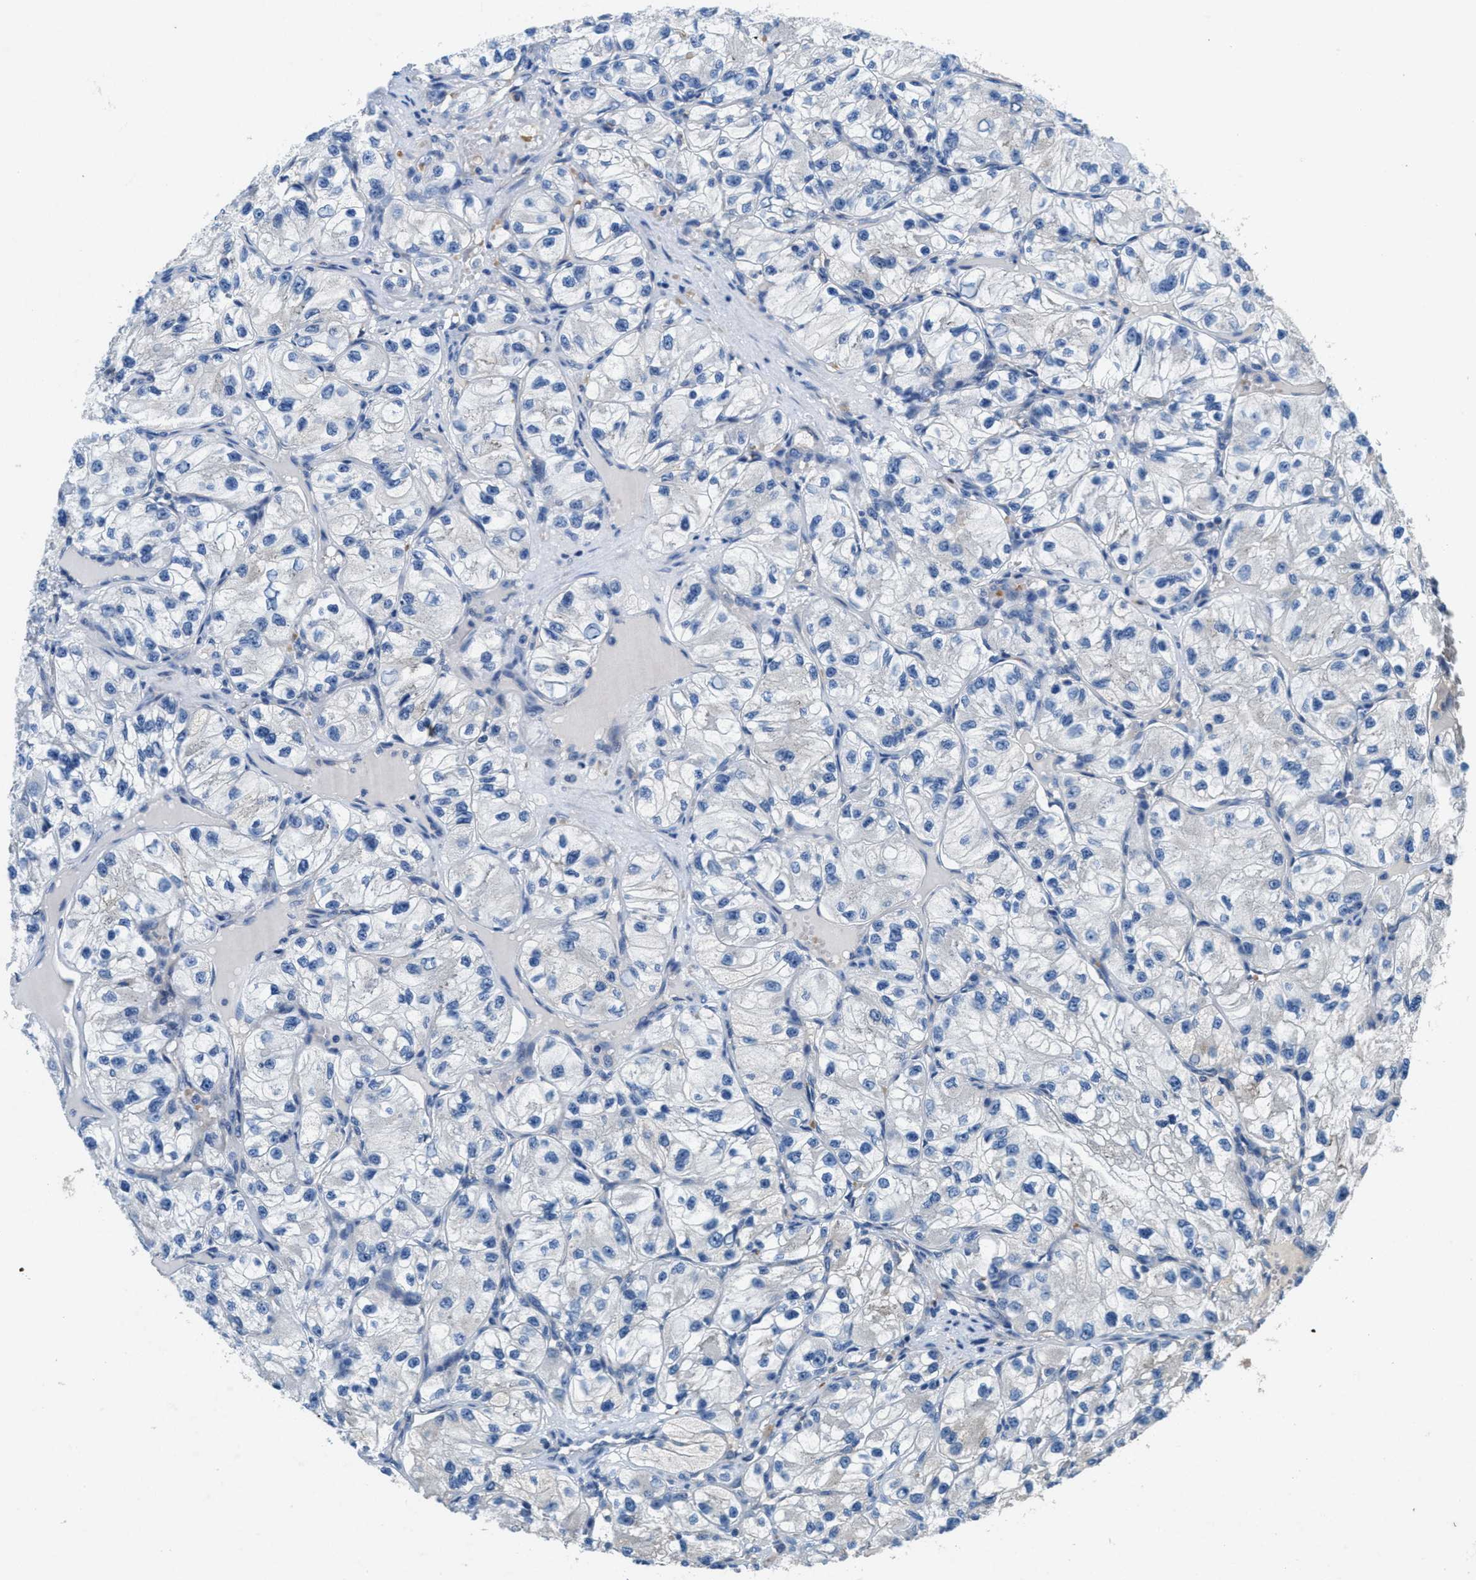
{"staining": {"intensity": "weak", "quantity": "<25%", "location": "cytoplasmic/membranous"}, "tissue": "renal cancer", "cell_type": "Tumor cells", "image_type": "cancer", "snomed": [{"axis": "morphology", "description": "Adenocarcinoma, NOS"}, {"axis": "topography", "description": "Kidney"}], "caption": "DAB (3,3'-diaminobenzidine) immunohistochemical staining of human renal cancer (adenocarcinoma) displays no significant positivity in tumor cells. (DAB (3,3'-diaminobenzidine) IHC, high magnification).", "gene": "DGKE", "patient": {"sex": "female", "age": 57}}